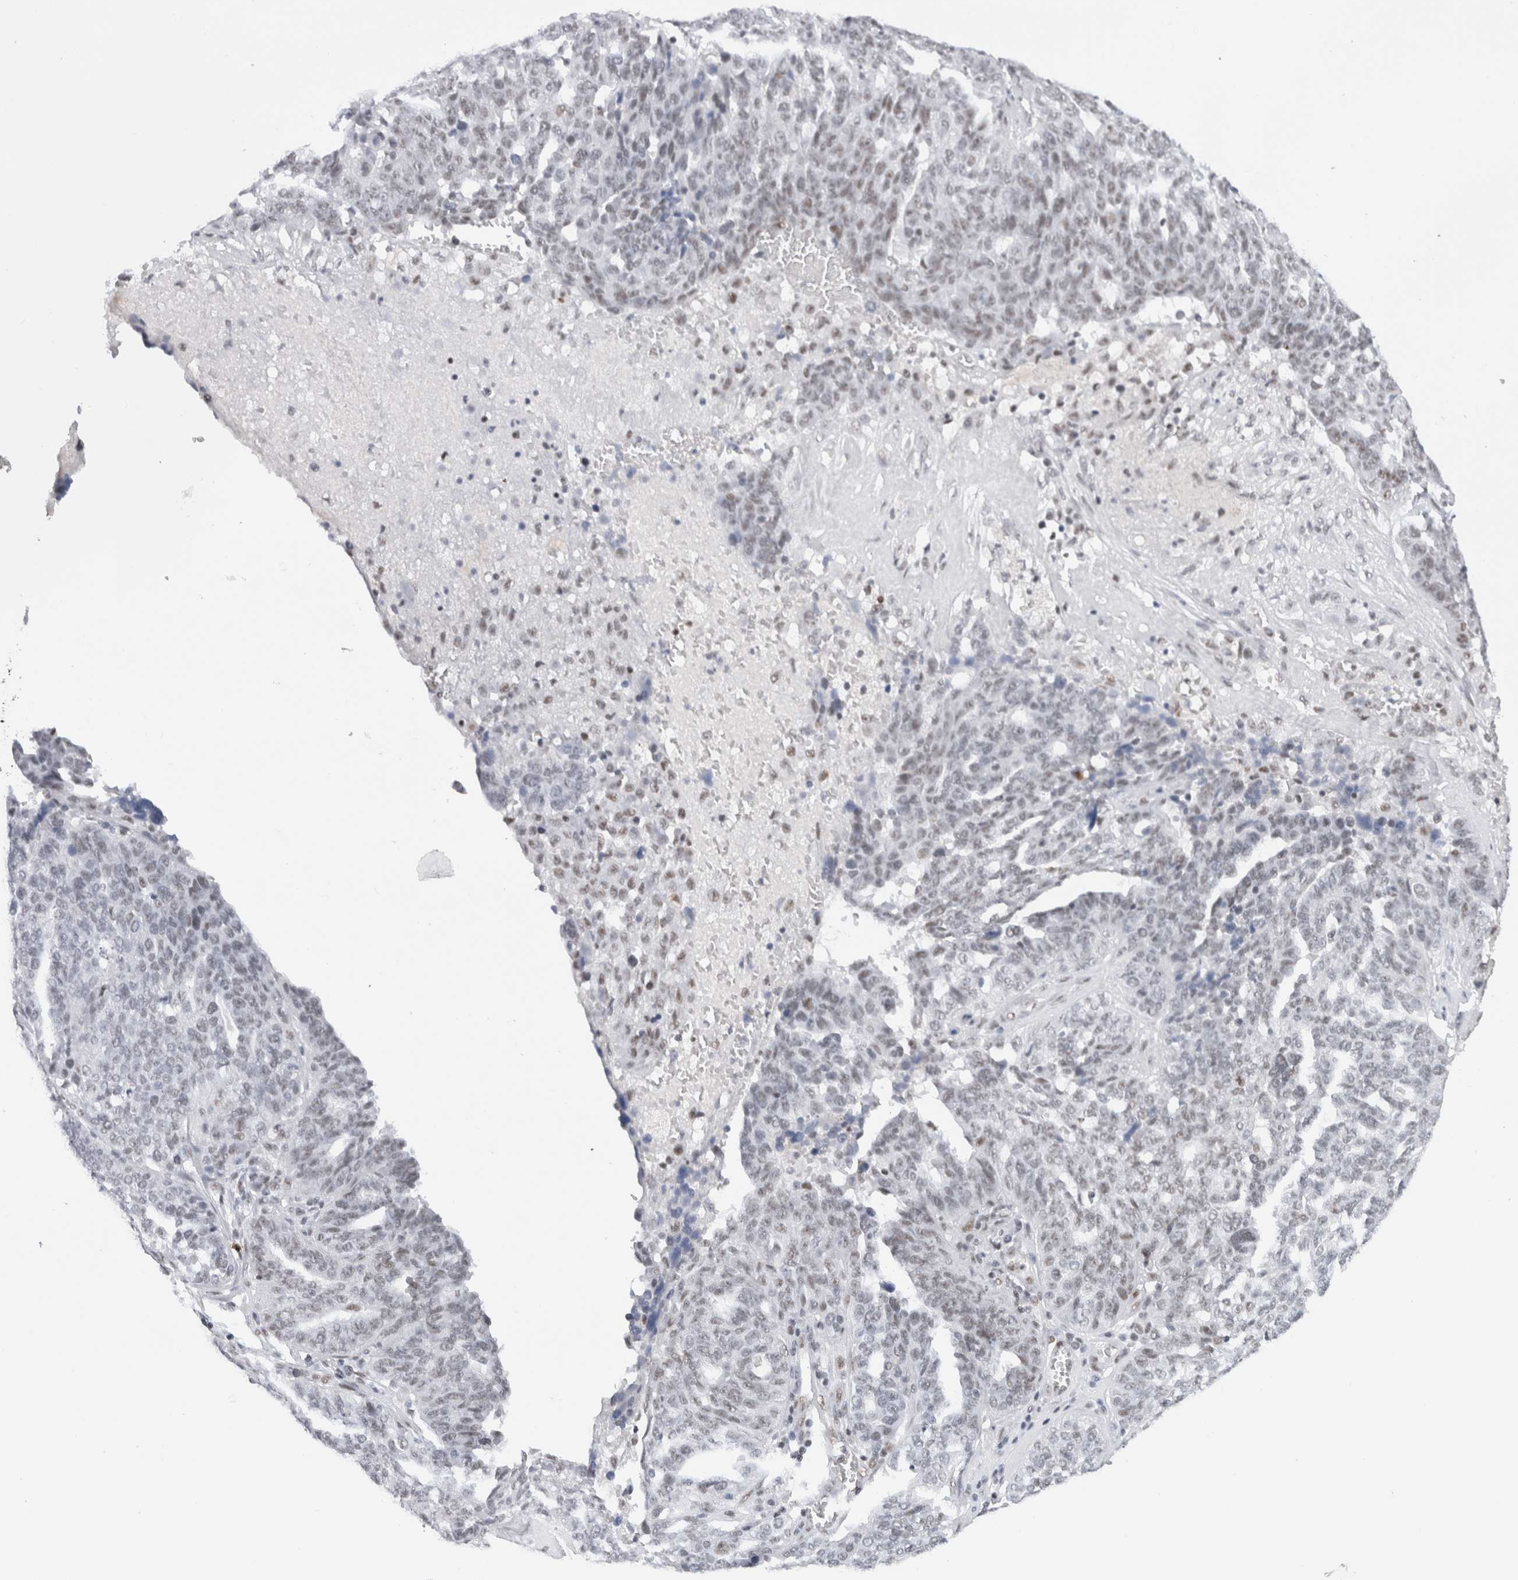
{"staining": {"intensity": "weak", "quantity": "25%-75%", "location": "nuclear"}, "tissue": "ovarian cancer", "cell_type": "Tumor cells", "image_type": "cancer", "snomed": [{"axis": "morphology", "description": "Cystadenocarcinoma, serous, NOS"}, {"axis": "topography", "description": "Ovary"}], "caption": "A high-resolution photomicrograph shows IHC staining of ovarian serous cystadenocarcinoma, which displays weak nuclear staining in about 25%-75% of tumor cells.", "gene": "COPS7A", "patient": {"sex": "female", "age": 59}}